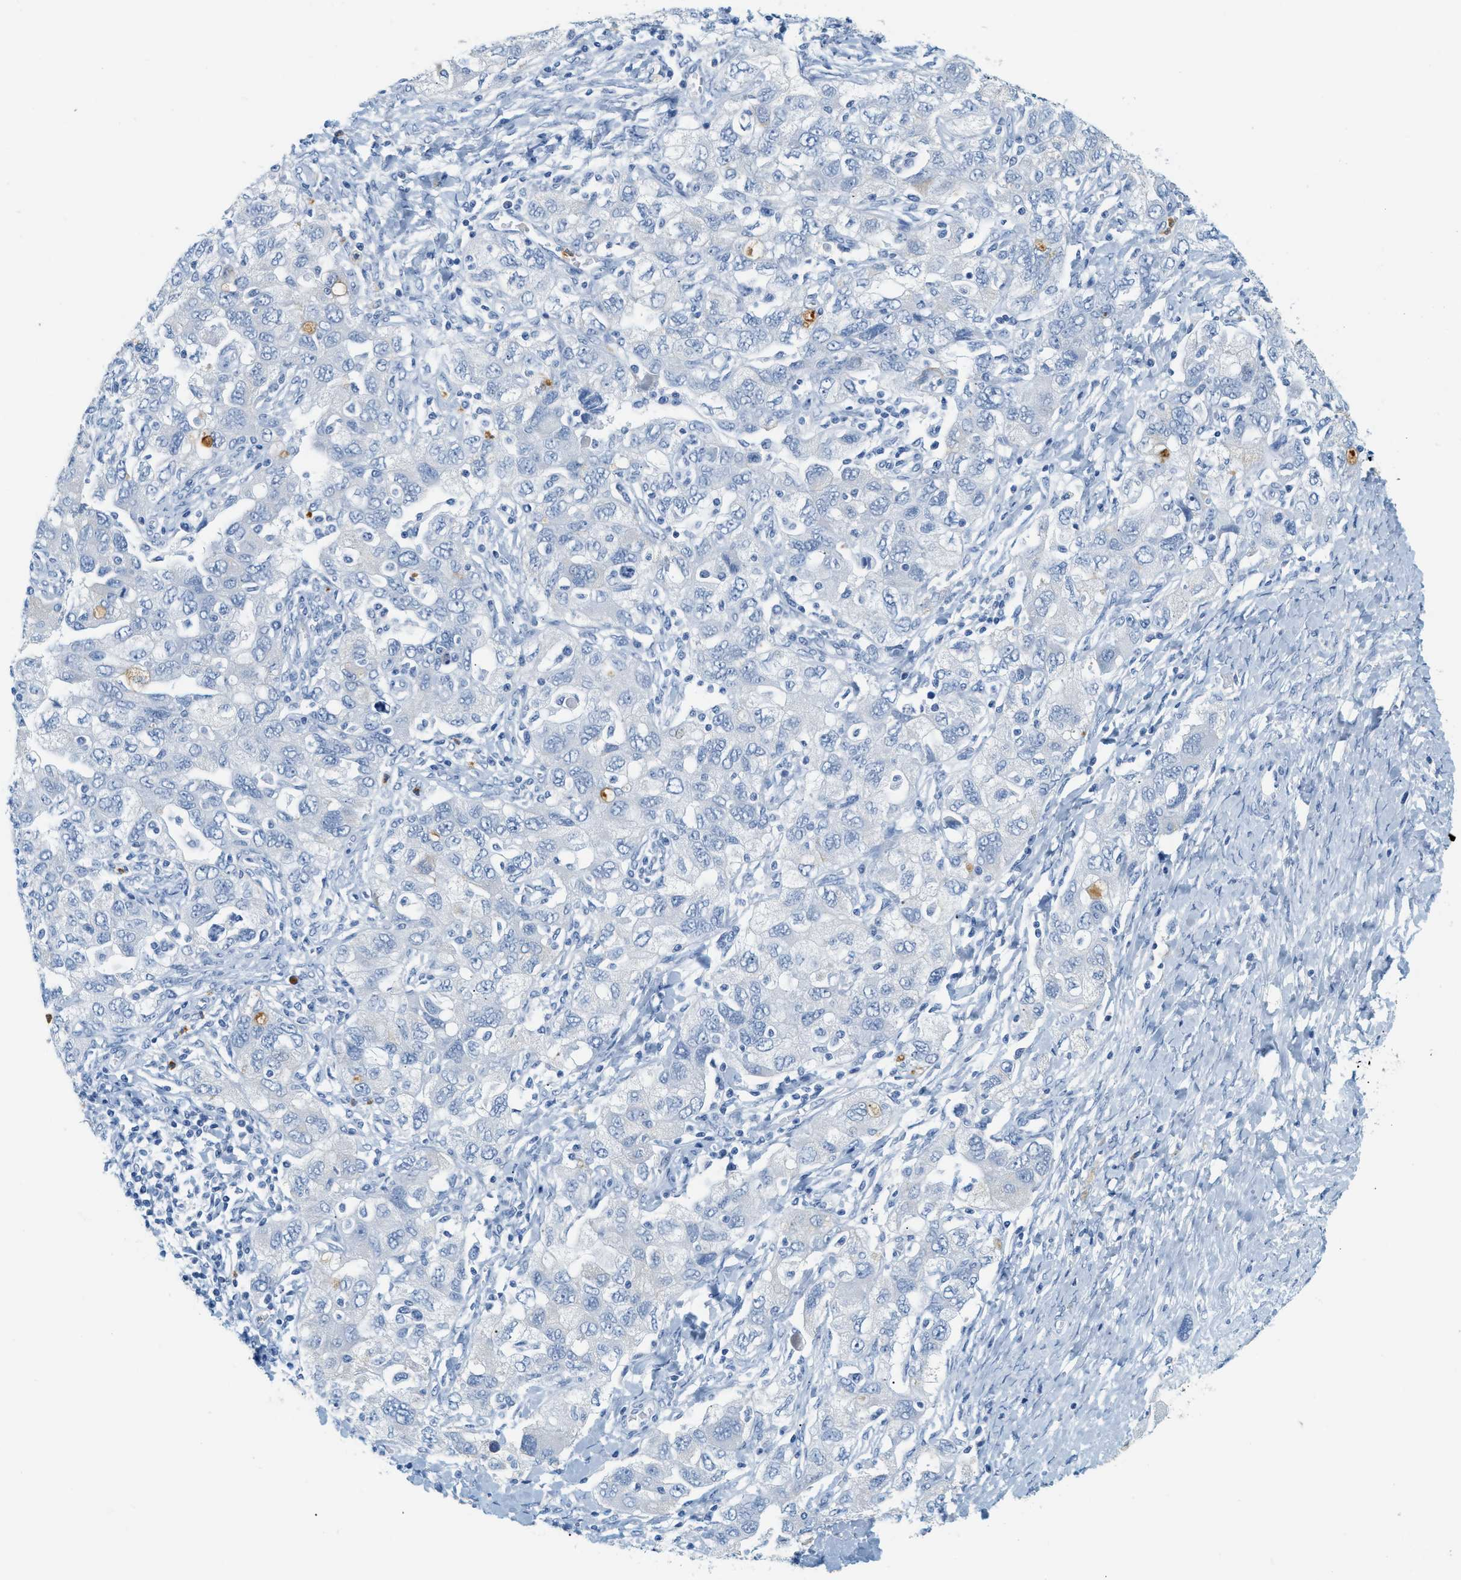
{"staining": {"intensity": "negative", "quantity": "none", "location": "none"}, "tissue": "ovarian cancer", "cell_type": "Tumor cells", "image_type": "cancer", "snomed": [{"axis": "morphology", "description": "Carcinoma, NOS"}, {"axis": "morphology", "description": "Cystadenocarcinoma, serous, NOS"}, {"axis": "topography", "description": "Ovary"}], "caption": "Ovarian cancer stained for a protein using IHC shows no expression tumor cells.", "gene": "LCN2", "patient": {"sex": "female", "age": 69}}